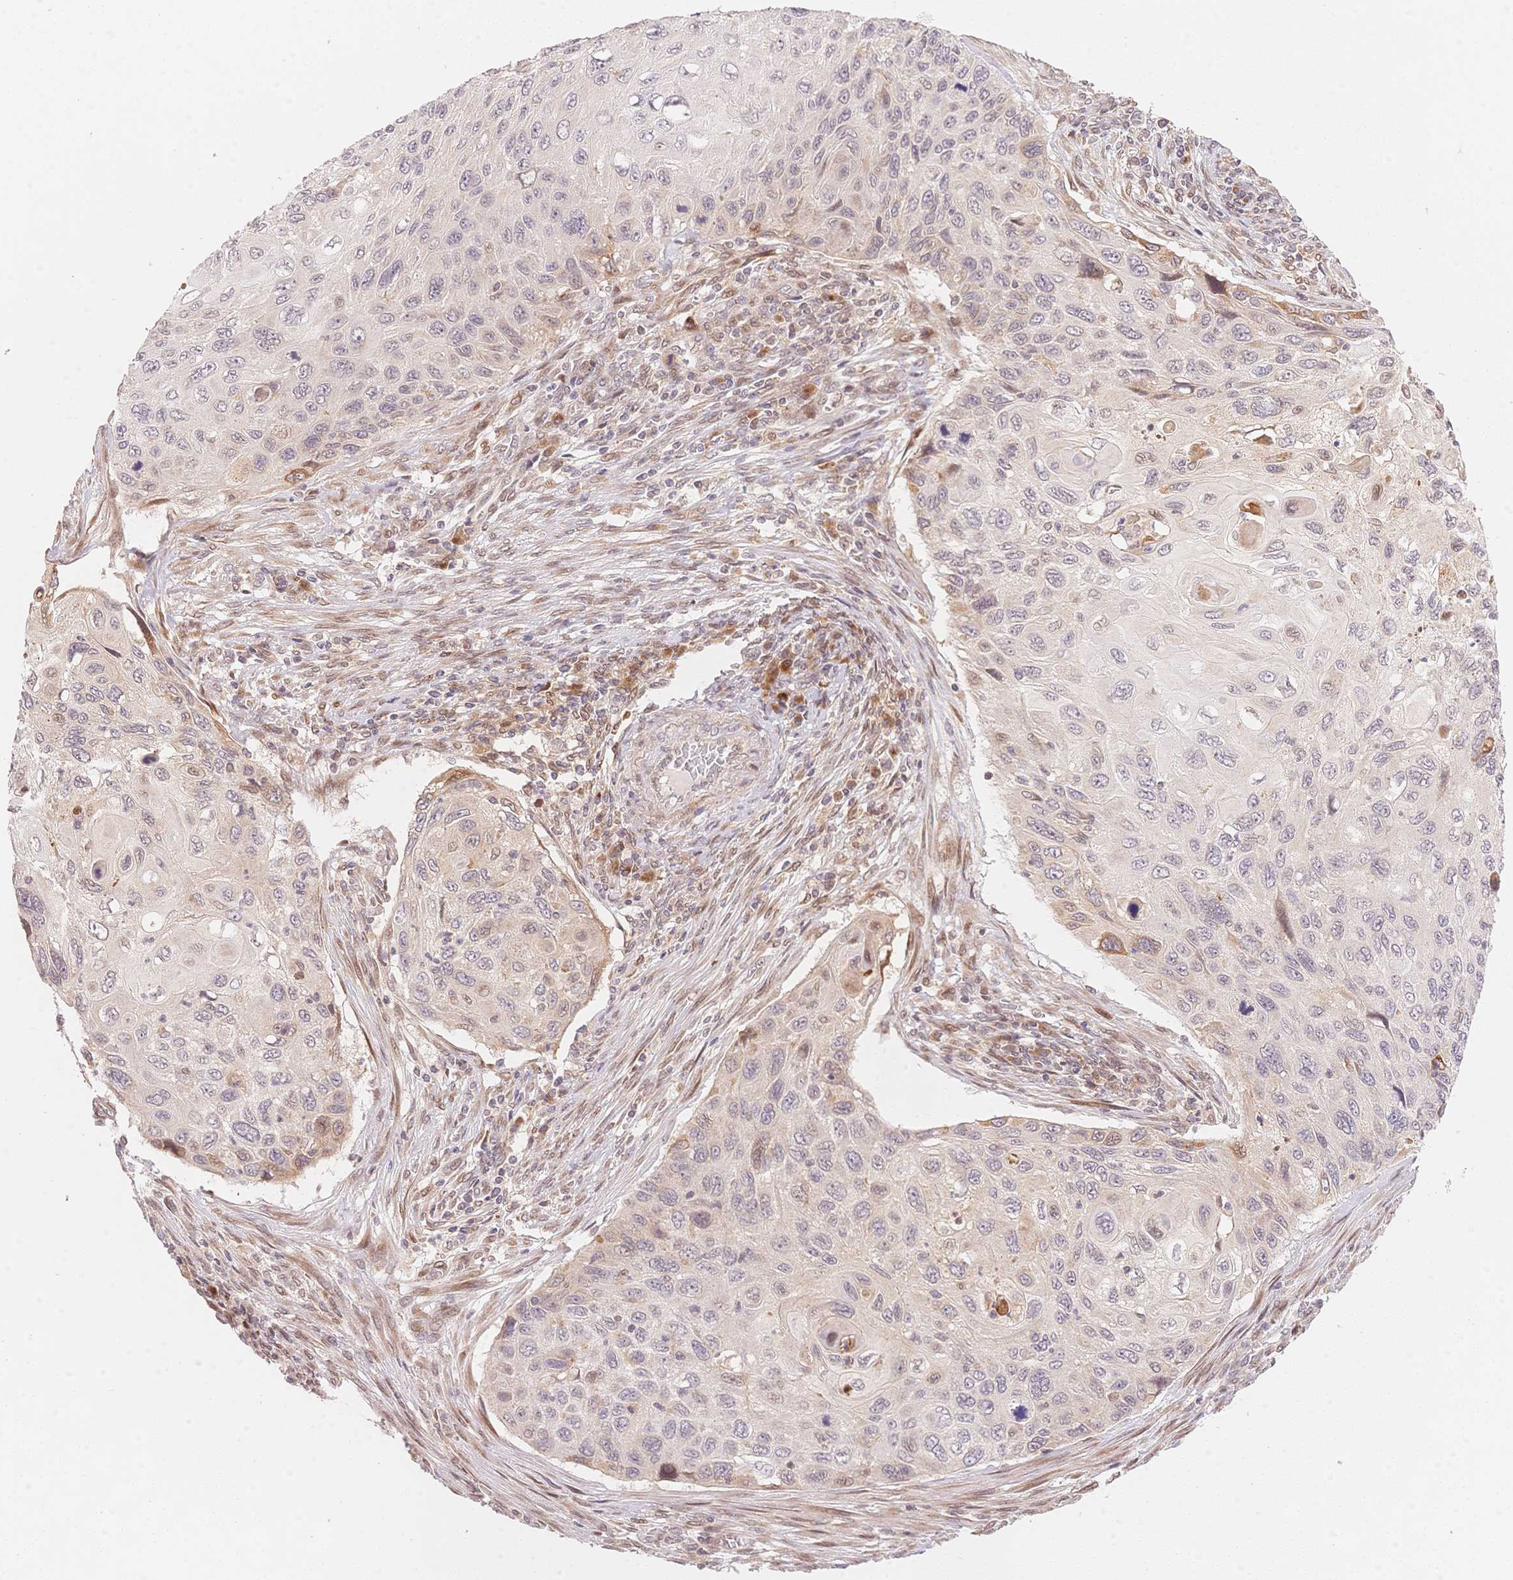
{"staining": {"intensity": "weak", "quantity": "<25%", "location": "cytoplasmic/membranous,nuclear"}, "tissue": "cervical cancer", "cell_type": "Tumor cells", "image_type": "cancer", "snomed": [{"axis": "morphology", "description": "Squamous cell carcinoma, NOS"}, {"axis": "topography", "description": "Cervix"}], "caption": "Tumor cells are negative for brown protein staining in cervical cancer.", "gene": "STK39", "patient": {"sex": "female", "age": 70}}